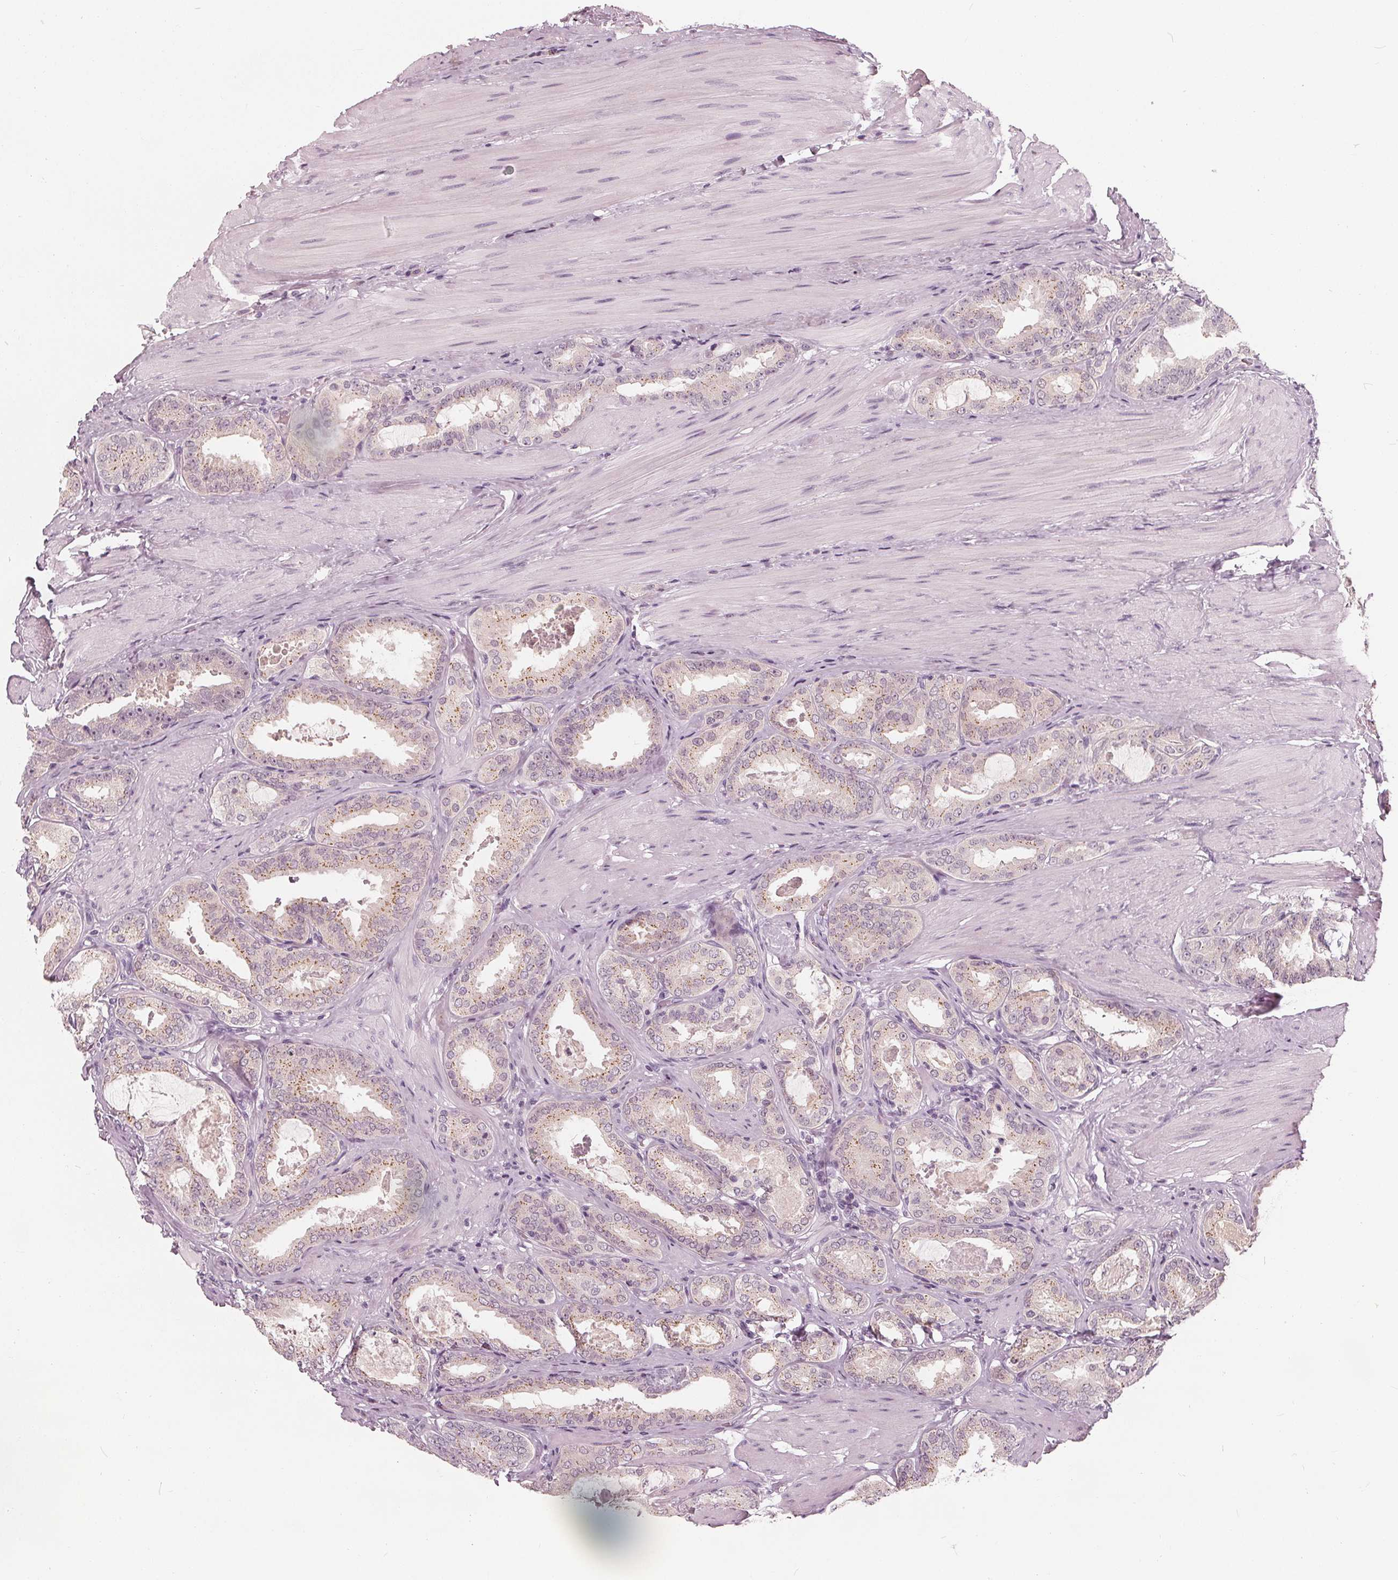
{"staining": {"intensity": "negative", "quantity": "none", "location": "none"}, "tissue": "prostate cancer", "cell_type": "Tumor cells", "image_type": "cancer", "snomed": [{"axis": "morphology", "description": "Adenocarcinoma, High grade"}, {"axis": "topography", "description": "Prostate"}], "caption": "Human adenocarcinoma (high-grade) (prostate) stained for a protein using immunohistochemistry (IHC) reveals no positivity in tumor cells.", "gene": "SAT2", "patient": {"sex": "male", "age": 63}}